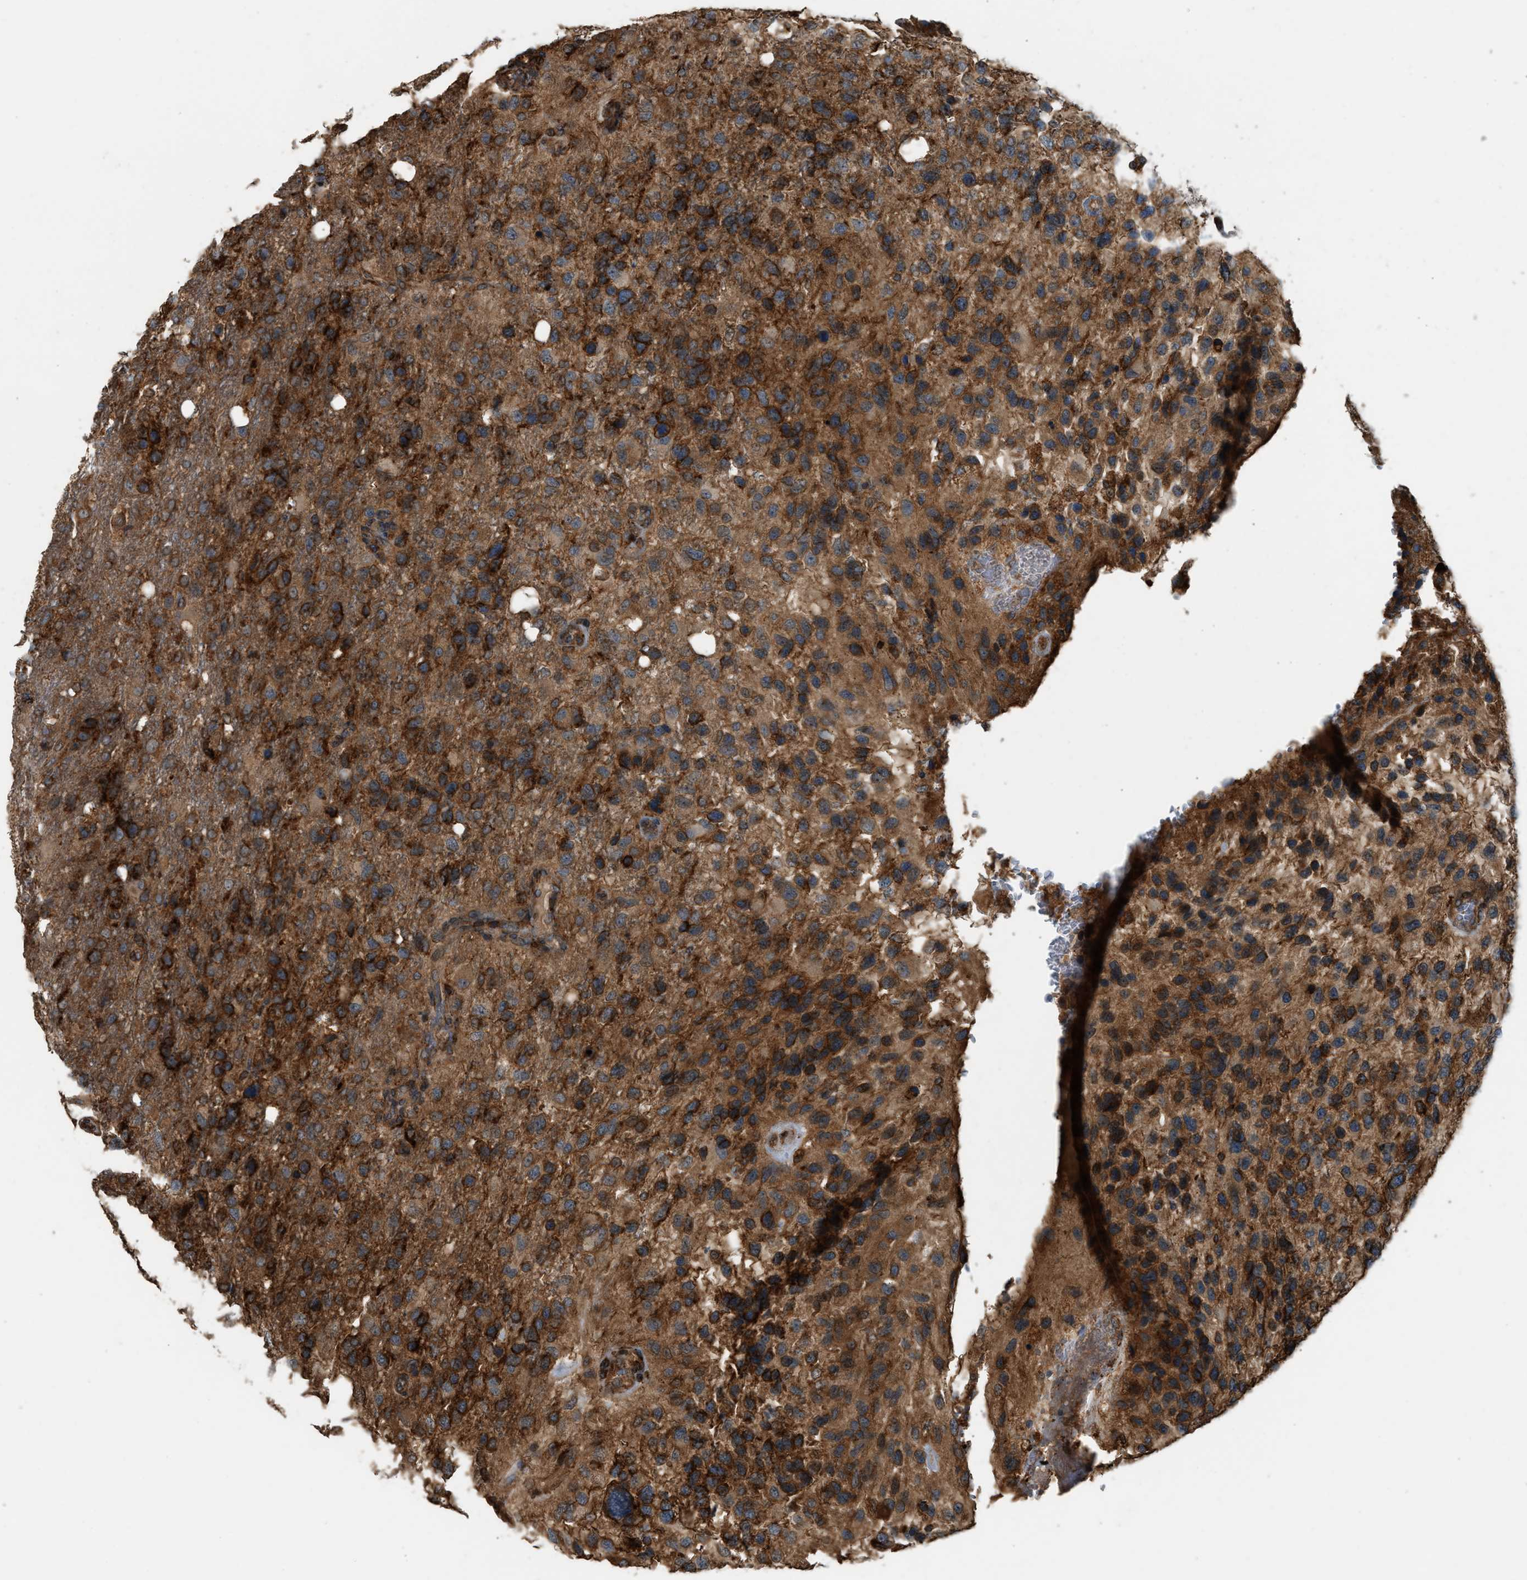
{"staining": {"intensity": "strong", "quantity": ">75%", "location": "cytoplasmic/membranous"}, "tissue": "glioma", "cell_type": "Tumor cells", "image_type": "cancer", "snomed": [{"axis": "morphology", "description": "Glioma, malignant, High grade"}, {"axis": "topography", "description": "Brain"}], "caption": "This micrograph reveals immunohistochemistry (IHC) staining of glioma, with high strong cytoplasmic/membranous staining in approximately >75% of tumor cells.", "gene": "BAIAP2L1", "patient": {"sex": "female", "age": 58}}